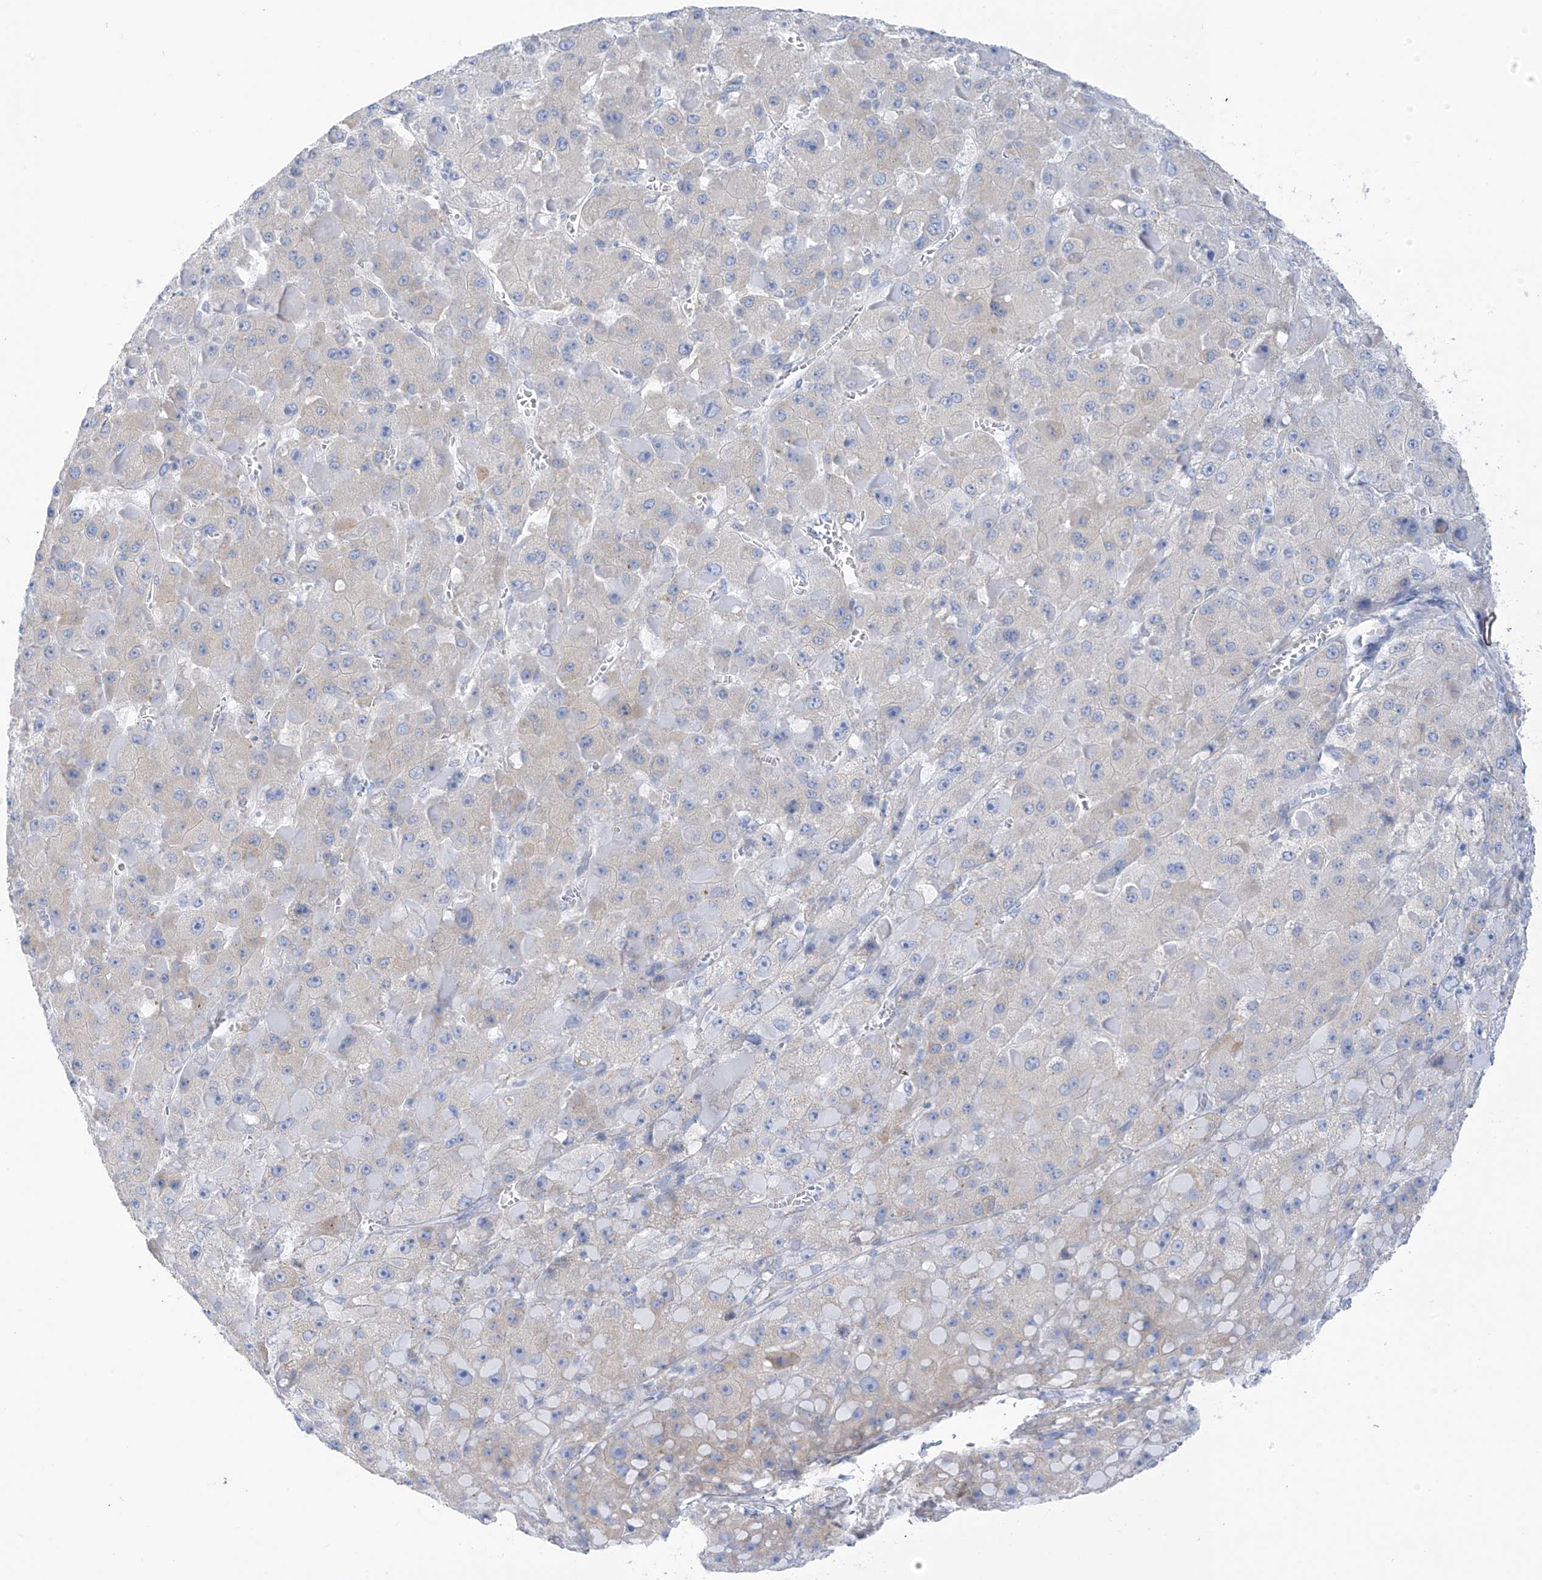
{"staining": {"intensity": "negative", "quantity": "none", "location": "none"}, "tissue": "liver cancer", "cell_type": "Tumor cells", "image_type": "cancer", "snomed": [{"axis": "morphology", "description": "Carcinoma, Hepatocellular, NOS"}, {"axis": "topography", "description": "Liver"}], "caption": "The micrograph shows no significant staining in tumor cells of hepatocellular carcinoma (liver).", "gene": "RCN2", "patient": {"sex": "female", "age": 73}}